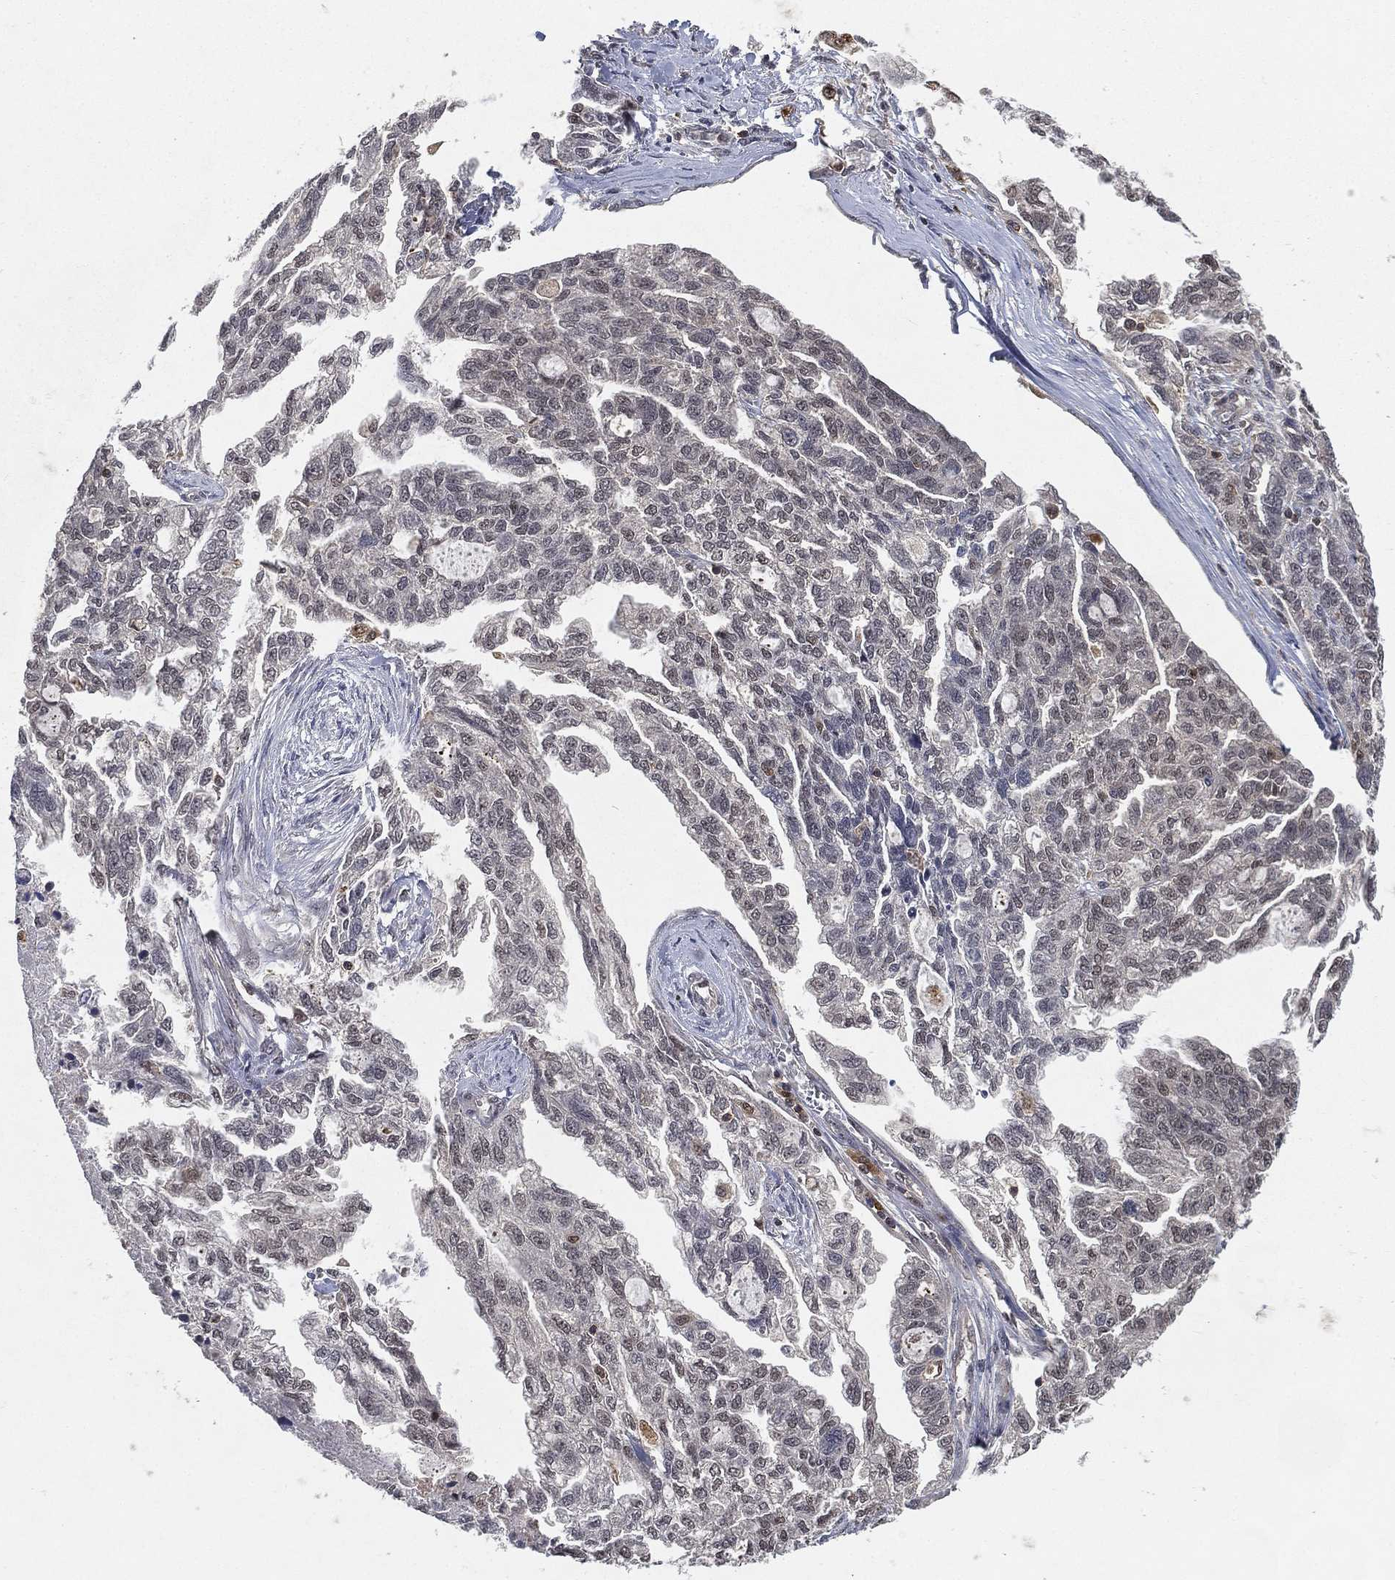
{"staining": {"intensity": "negative", "quantity": "none", "location": "none"}, "tissue": "ovarian cancer", "cell_type": "Tumor cells", "image_type": "cancer", "snomed": [{"axis": "morphology", "description": "Cystadenocarcinoma, serous, NOS"}, {"axis": "topography", "description": "Ovary"}], "caption": "Immunohistochemistry (IHC) of serous cystadenocarcinoma (ovarian) reveals no expression in tumor cells.", "gene": "WDR26", "patient": {"sex": "female", "age": 51}}